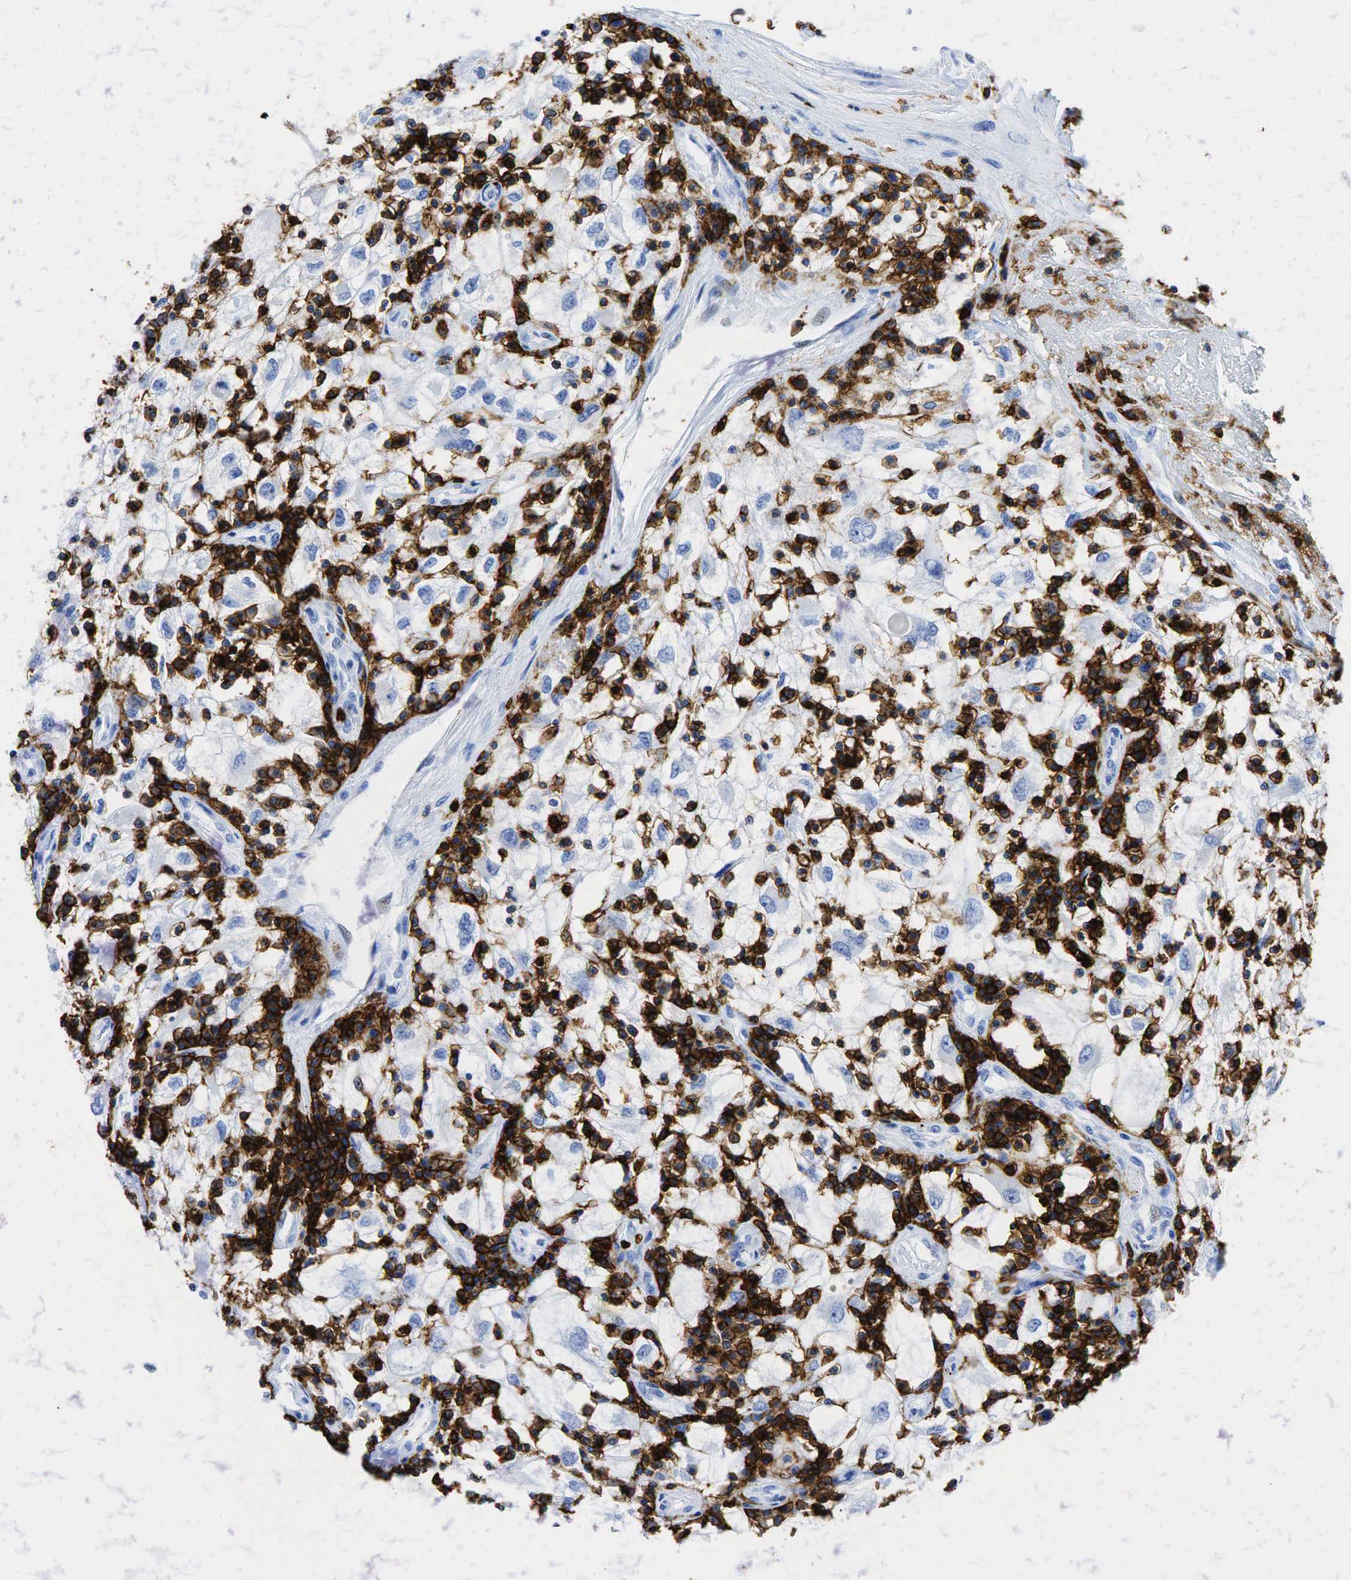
{"staining": {"intensity": "negative", "quantity": "none", "location": "none"}, "tissue": "renal cancer", "cell_type": "Tumor cells", "image_type": "cancer", "snomed": [{"axis": "morphology", "description": "Adenocarcinoma, NOS"}, {"axis": "topography", "description": "Kidney"}], "caption": "High magnification brightfield microscopy of renal adenocarcinoma stained with DAB (3,3'-diaminobenzidine) (brown) and counterstained with hematoxylin (blue): tumor cells show no significant positivity. (Stains: DAB (3,3'-diaminobenzidine) IHC with hematoxylin counter stain, Microscopy: brightfield microscopy at high magnification).", "gene": "PTPRC", "patient": {"sex": "male", "age": 82}}